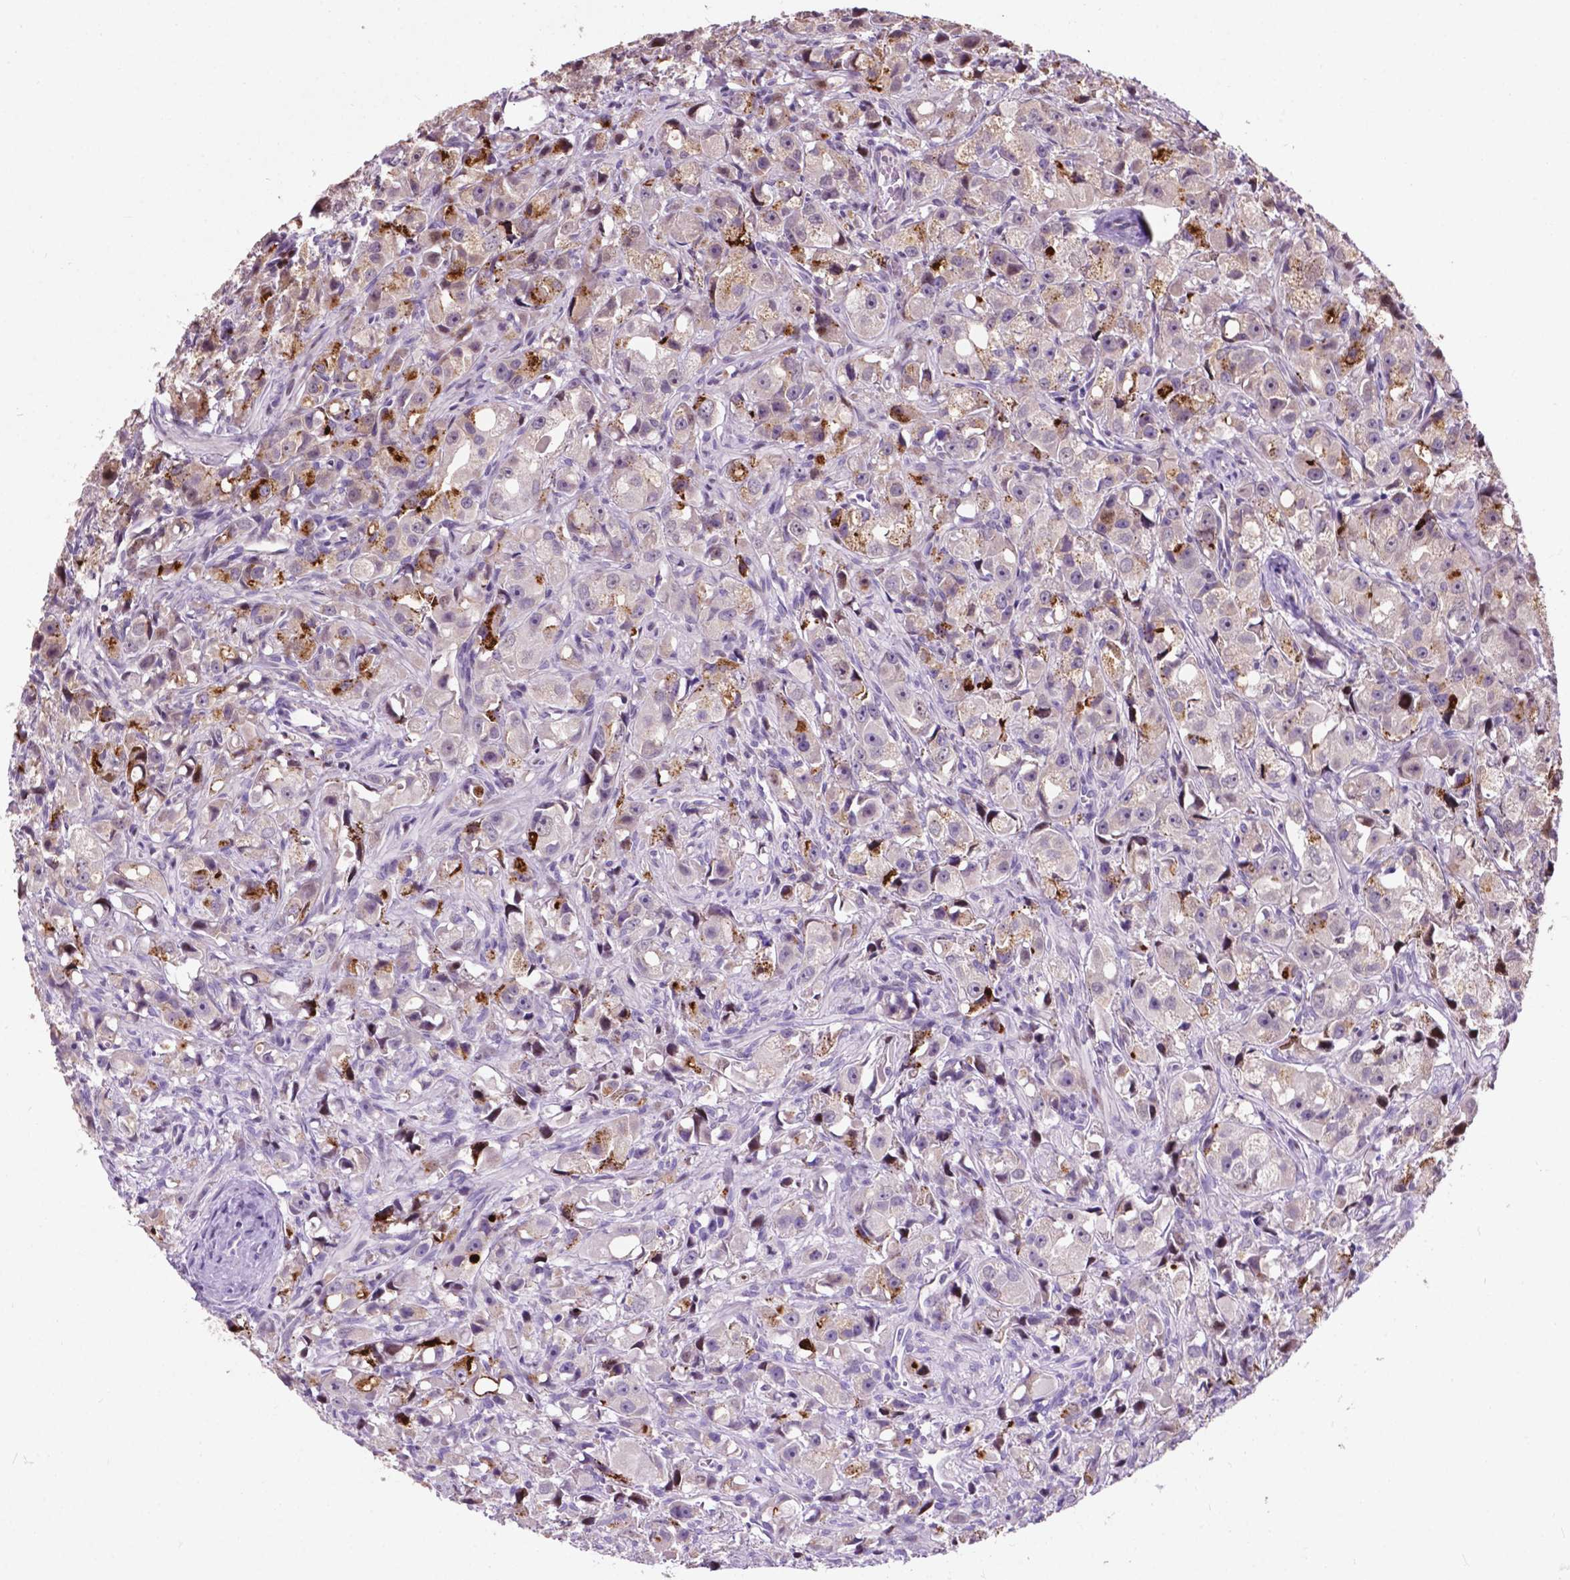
{"staining": {"intensity": "moderate", "quantity": "<25%", "location": "cytoplasmic/membranous"}, "tissue": "prostate cancer", "cell_type": "Tumor cells", "image_type": "cancer", "snomed": [{"axis": "morphology", "description": "Adenocarcinoma, High grade"}, {"axis": "topography", "description": "Prostate"}], "caption": "Immunohistochemical staining of human prostate cancer demonstrates low levels of moderate cytoplasmic/membranous protein expression in about <25% of tumor cells.", "gene": "SMAD3", "patient": {"sex": "male", "age": 75}}